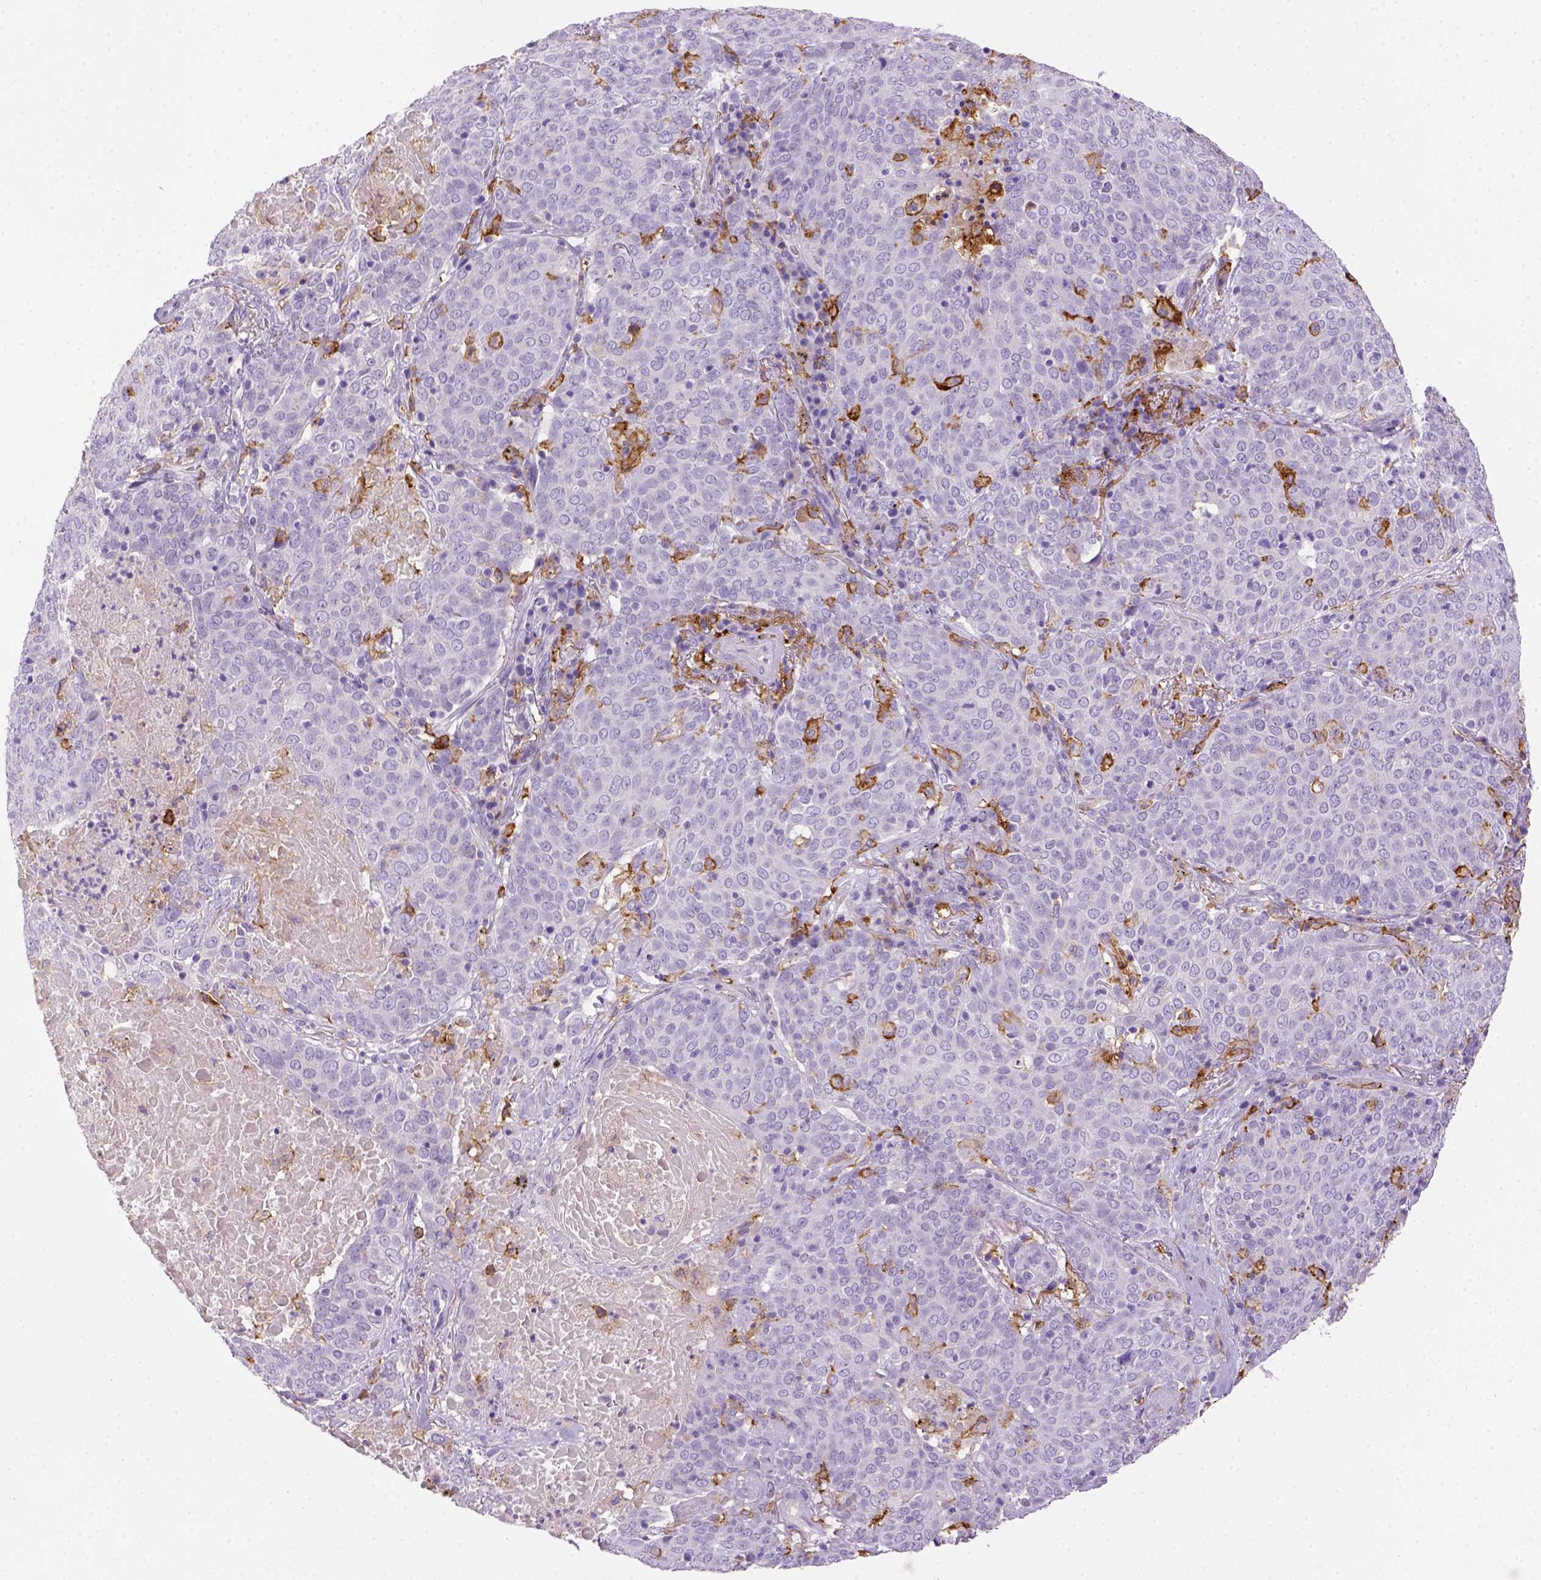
{"staining": {"intensity": "negative", "quantity": "none", "location": "none"}, "tissue": "lung cancer", "cell_type": "Tumor cells", "image_type": "cancer", "snomed": [{"axis": "morphology", "description": "Squamous cell carcinoma, NOS"}, {"axis": "topography", "description": "Lung"}], "caption": "An immunohistochemistry photomicrograph of squamous cell carcinoma (lung) is shown. There is no staining in tumor cells of squamous cell carcinoma (lung).", "gene": "CD14", "patient": {"sex": "male", "age": 82}}